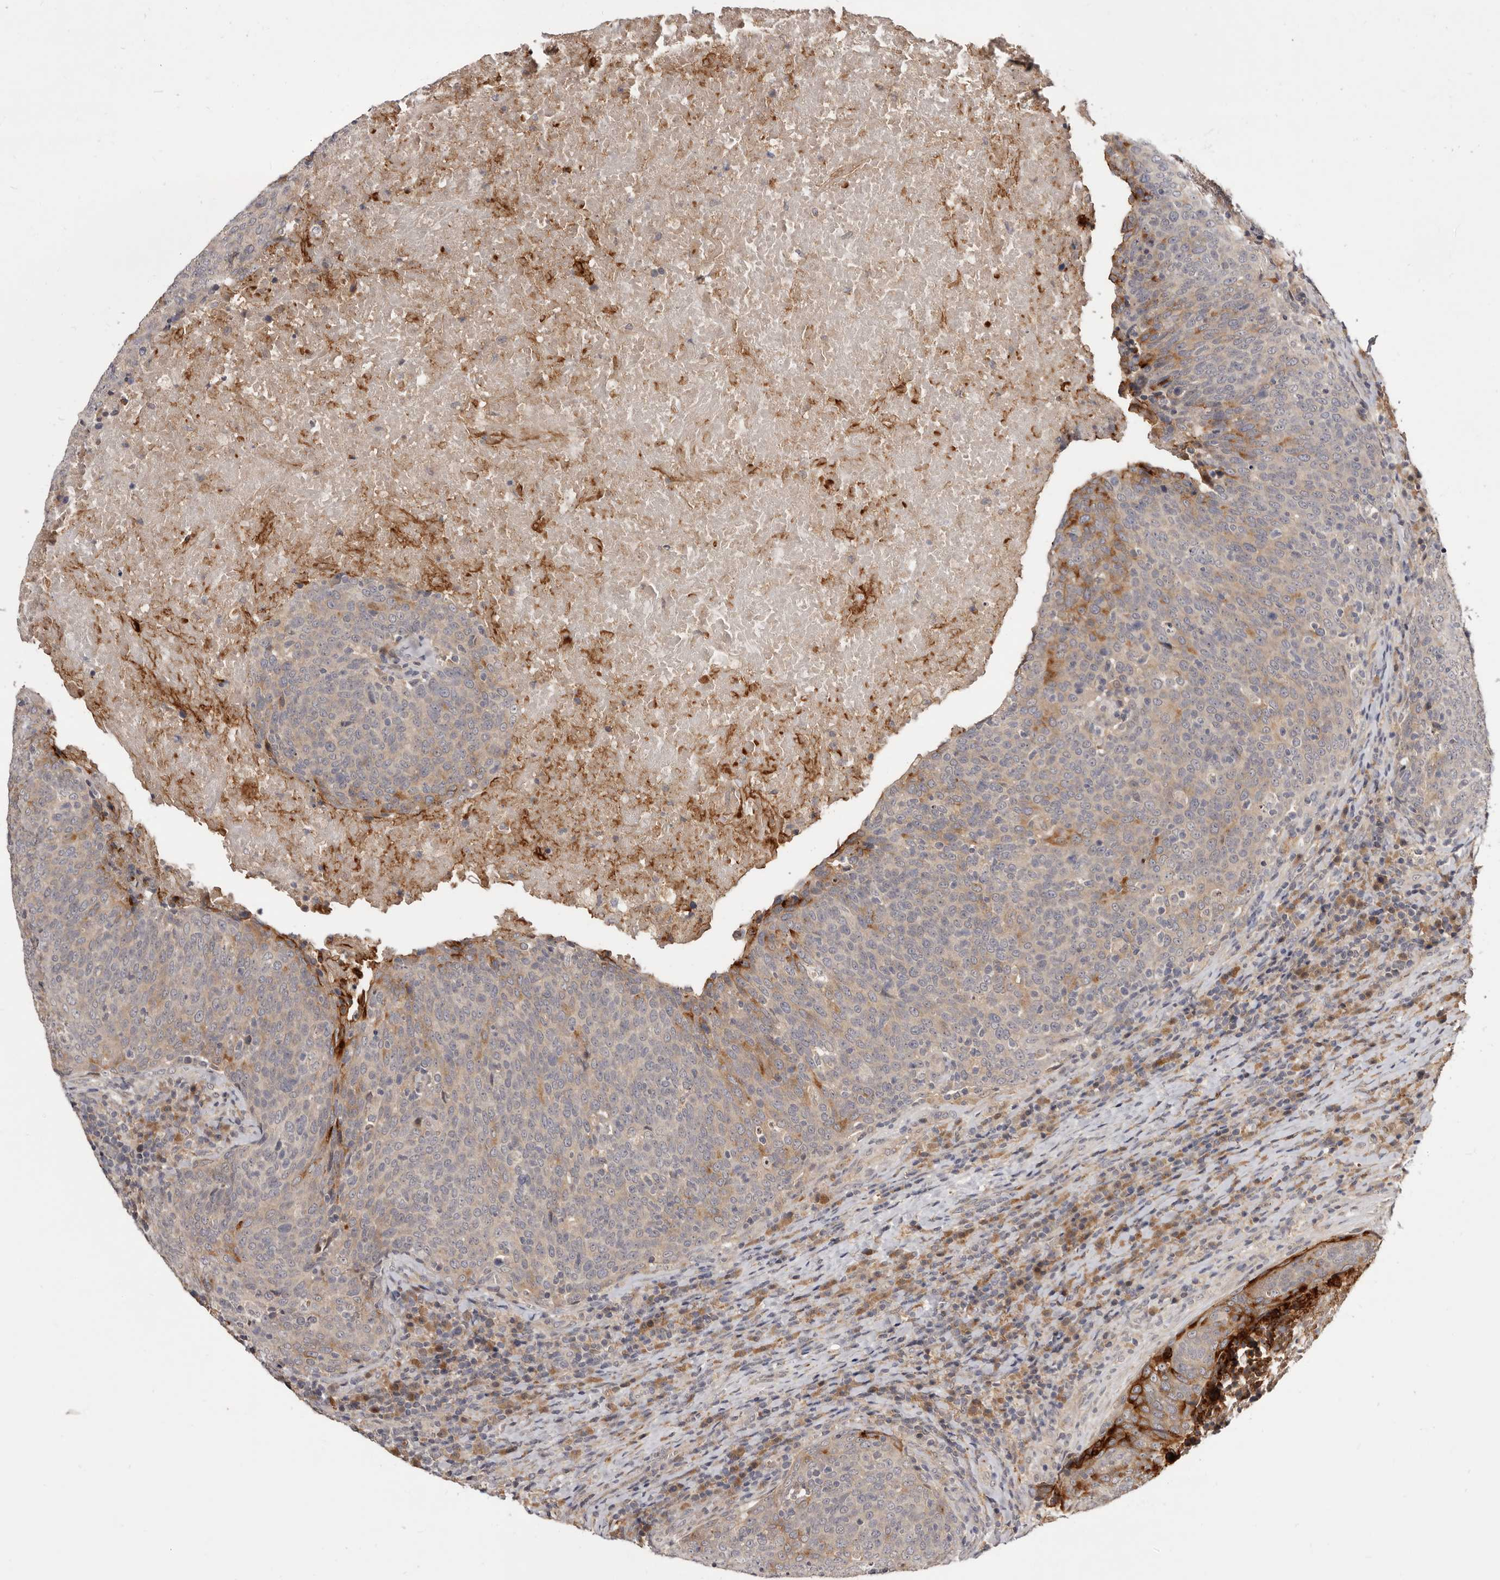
{"staining": {"intensity": "moderate", "quantity": "<25%", "location": "cytoplasmic/membranous"}, "tissue": "head and neck cancer", "cell_type": "Tumor cells", "image_type": "cancer", "snomed": [{"axis": "morphology", "description": "Squamous cell carcinoma, NOS"}, {"axis": "morphology", "description": "Squamous cell carcinoma, metastatic, NOS"}, {"axis": "topography", "description": "Lymph node"}, {"axis": "topography", "description": "Head-Neck"}], "caption": "Head and neck cancer (metastatic squamous cell carcinoma) tissue exhibits moderate cytoplasmic/membranous staining in approximately <25% of tumor cells, visualized by immunohistochemistry.", "gene": "INAVA", "patient": {"sex": "male", "age": 62}}